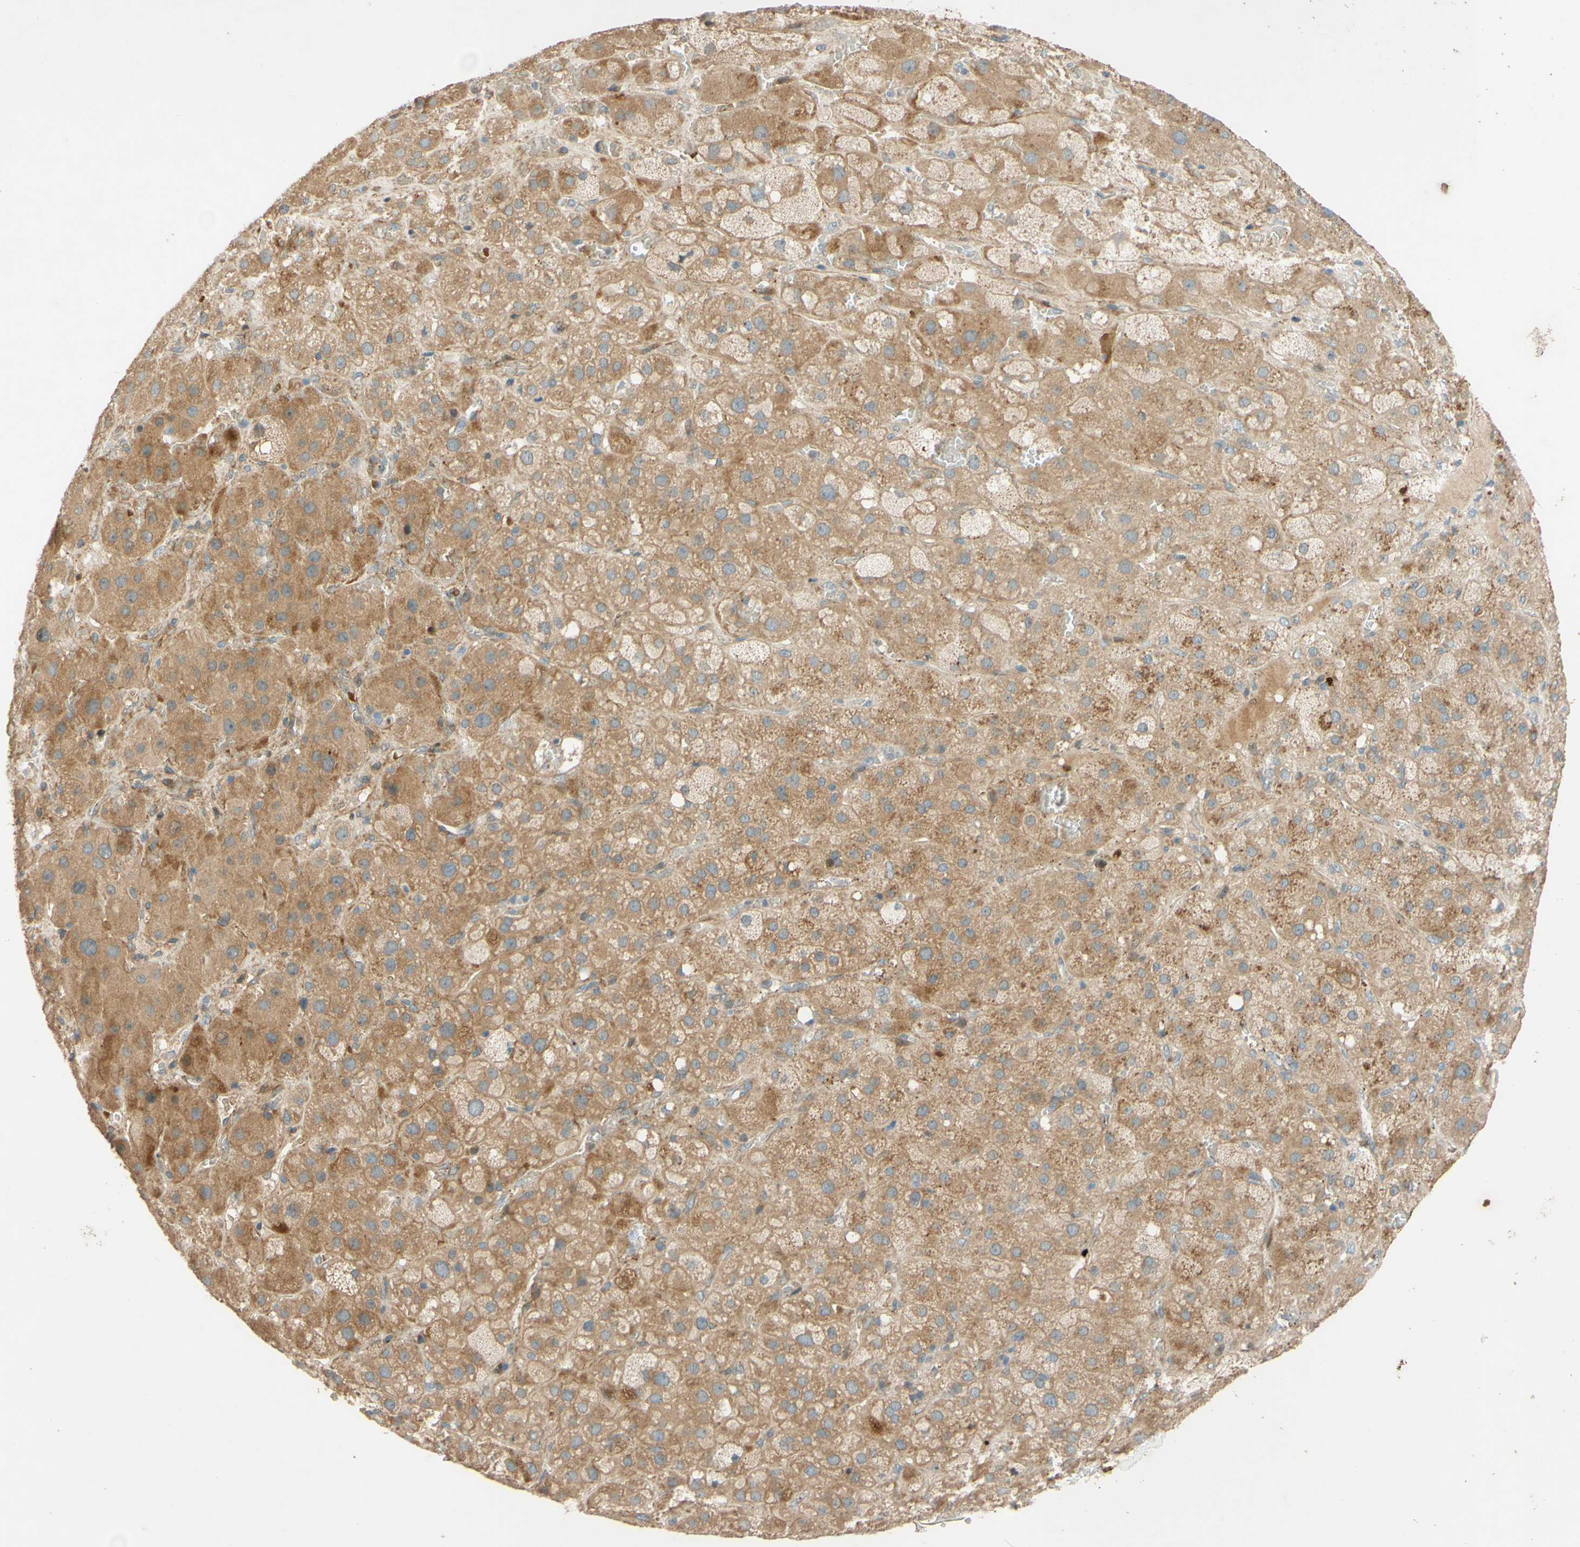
{"staining": {"intensity": "strong", "quantity": ">75%", "location": "cytoplasmic/membranous"}, "tissue": "adrenal gland", "cell_type": "Glandular cells", "image_type": "normal", "snomed": [{"axis": "morphology", "description": "Normal tissue, NOS"}, {"axis": "topography", "description": "Adrenal gland"}], "caption": "Immunohistochemistry (IHC) photomicrograph of benign adrenal gland: human adrenal gland stained using IHC displays high levels of strong protein expression localized specifically in the cytoplasmic/membranous of glandular cells, appearing as a cytoplasmic/membranous brown color.", "gene": "ADAM17", "patient": {"sex": "female", "age": 47}}